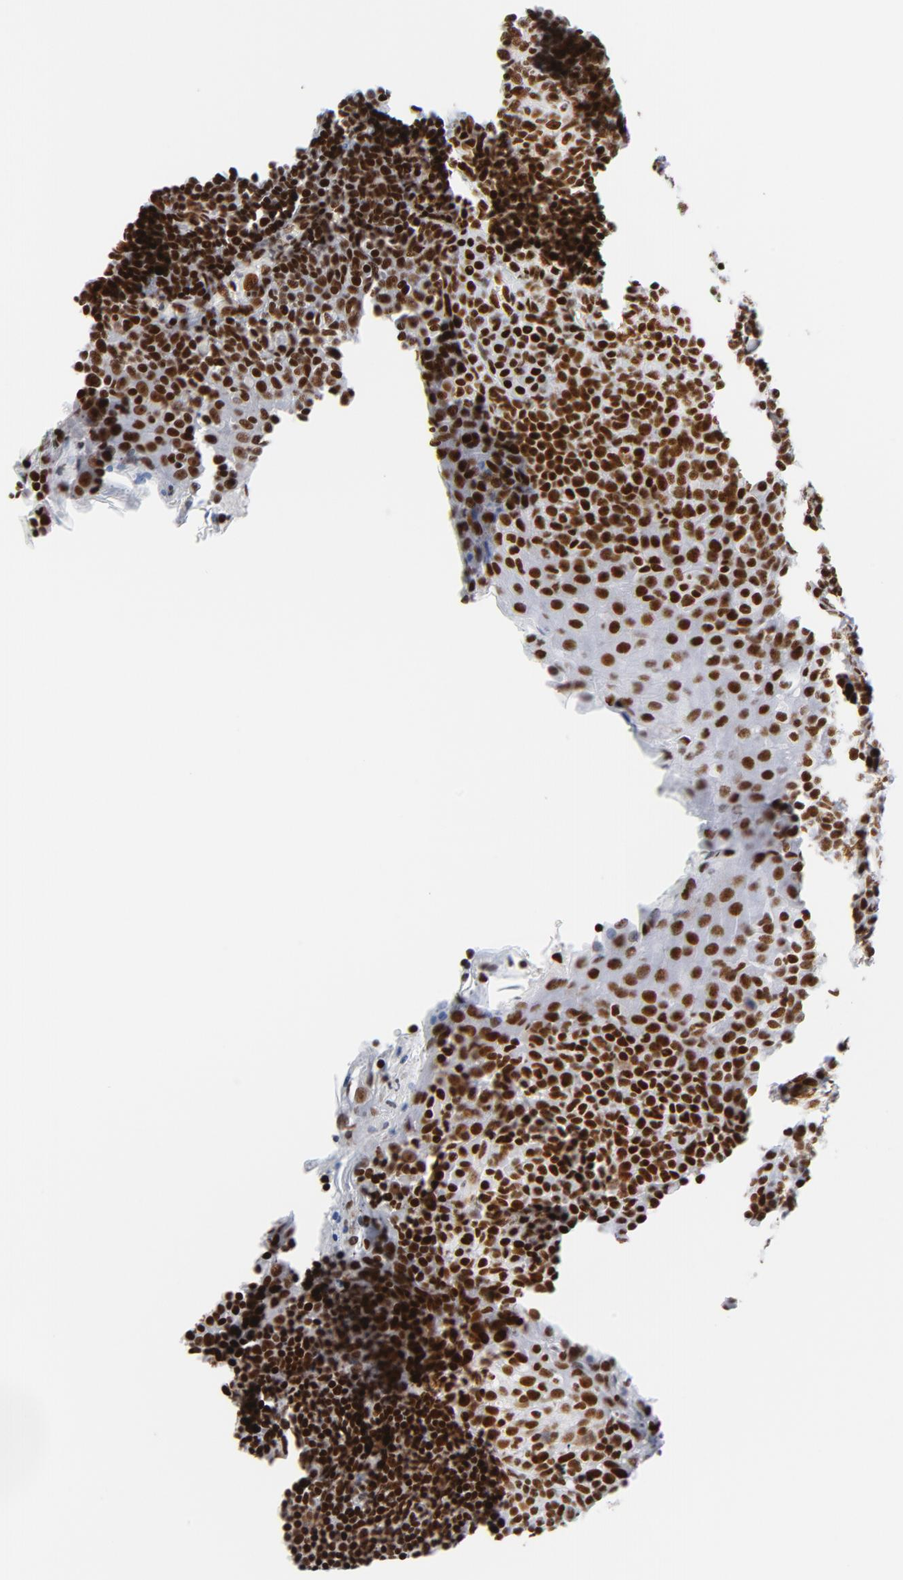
{"staining": {"intensity": "strong", "quantity": ">75%", "location": "nuclear"}, "tissue": "tonsil", "cell_type": "Germinal center cells", "image_type": "normal", "snomed": [{"axis": "morphology", "description": "Normal tissue, NOS"}, {"axis": "topography", "description": "Tonsil"}], "caption": "Unremarkable tonsil displays strong nuclear expression in about >75% of germinal center cells, visualized by immunohistochemistry. Using DAB (3,3'-diaminobenzidine) (brown) and hematoxylin (blue) stains, captured at high magnification using brightfield microscopy.", "gene": "XRCC5", "patient": {"sex": "male", "age": 17}}